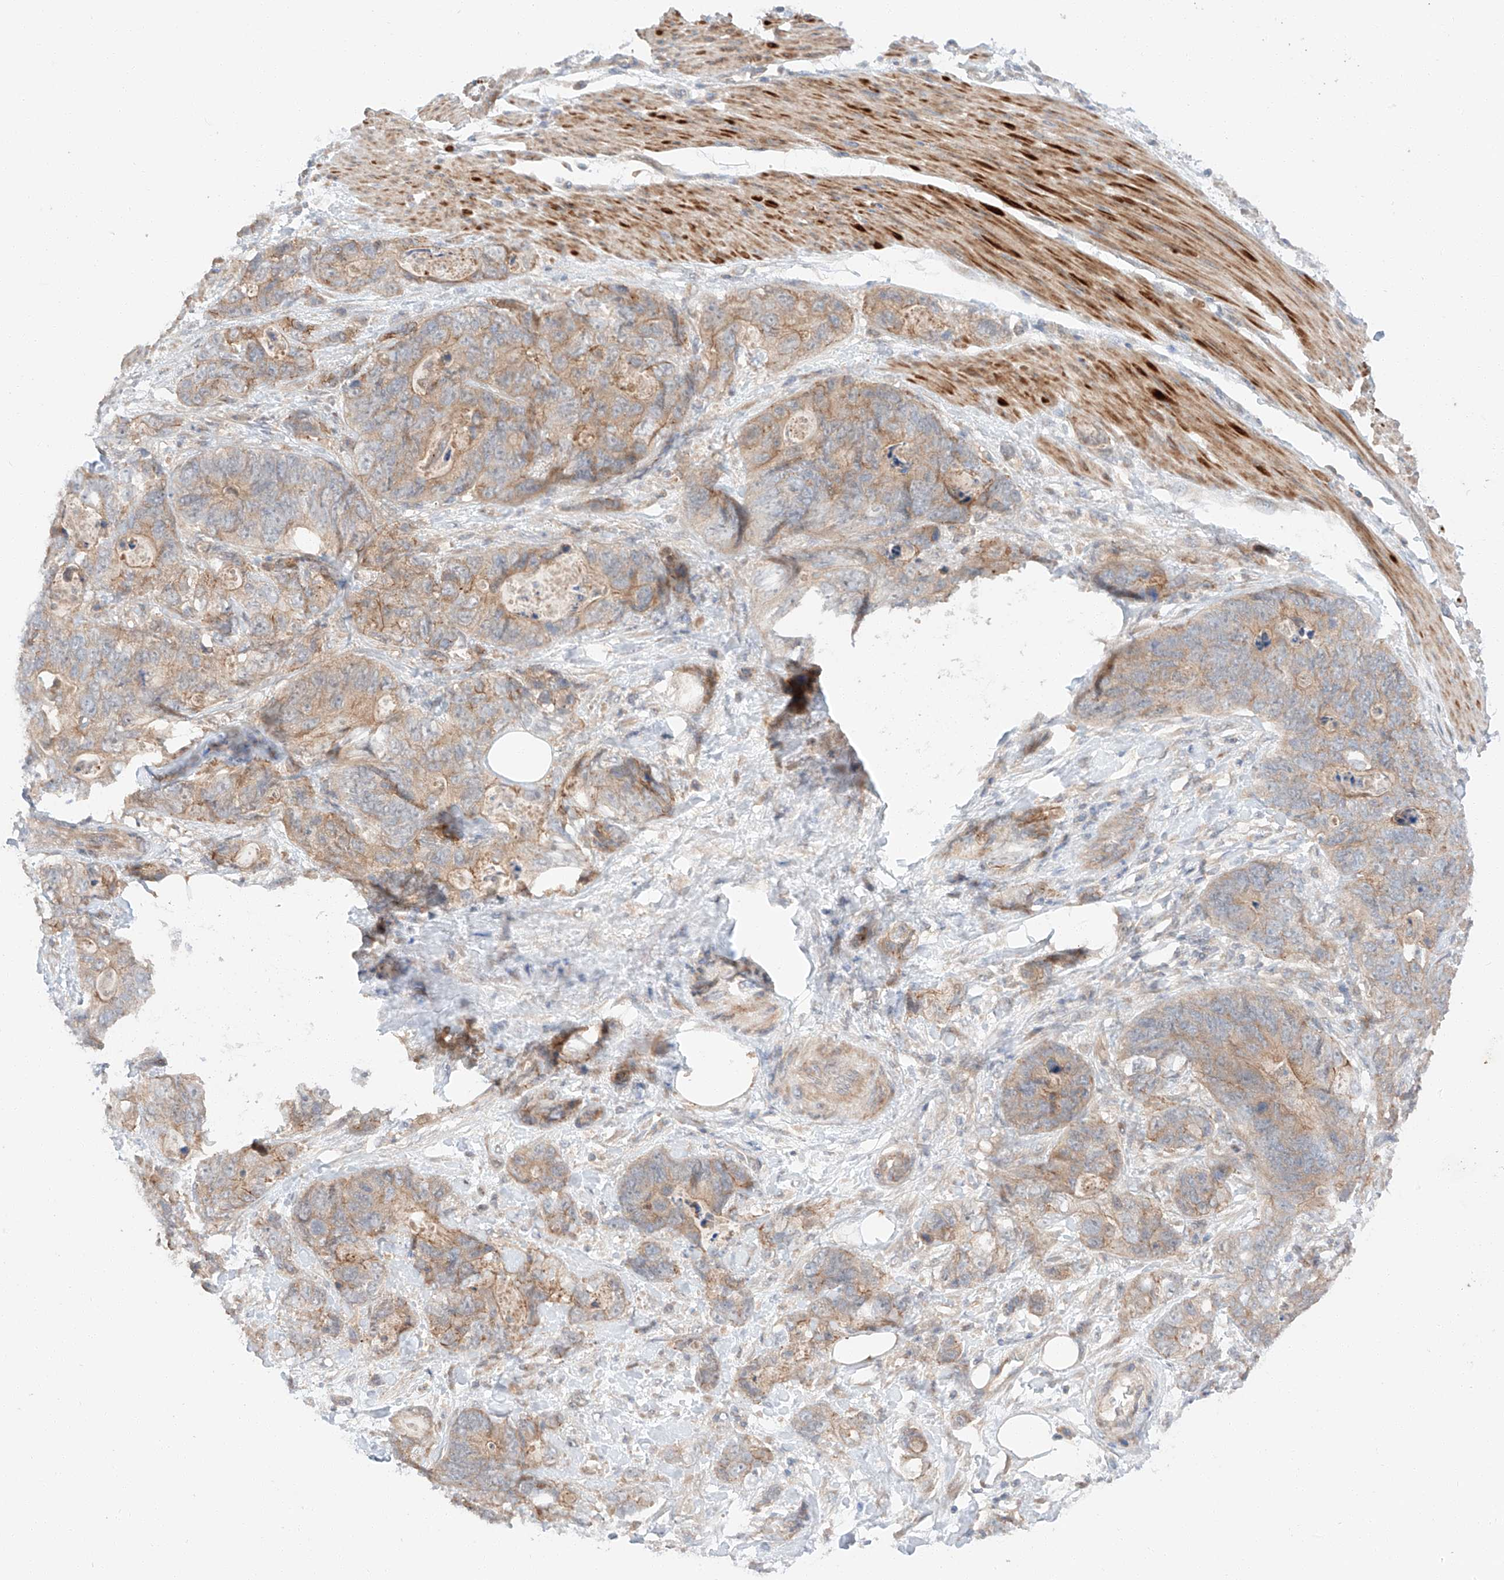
{"staining": {"intensity": "weak", "quantity": ">75%", "location": "cytoplasmic/membranous"}, "tissue": "stomach cancer", "cell_type": "Tumor cells", "image_type": "cancer", "snomed": [{"axis": "morphology", "description": "Normal tissue, NOS"}, {"axis": "morphology", "description": "Adenocarcinoma, NOS"}, {"axis": "topography", "description": "Stomach"}], "caption": "Adenocarcinoma (stomach) tissue displays weak cytoplasmic/membranous expression in approximately >75% of tumor cells, visualized by immunohistochemistry.", "gene": "XPNPEP1", "patient": {"sex": "female", "age": 89}}